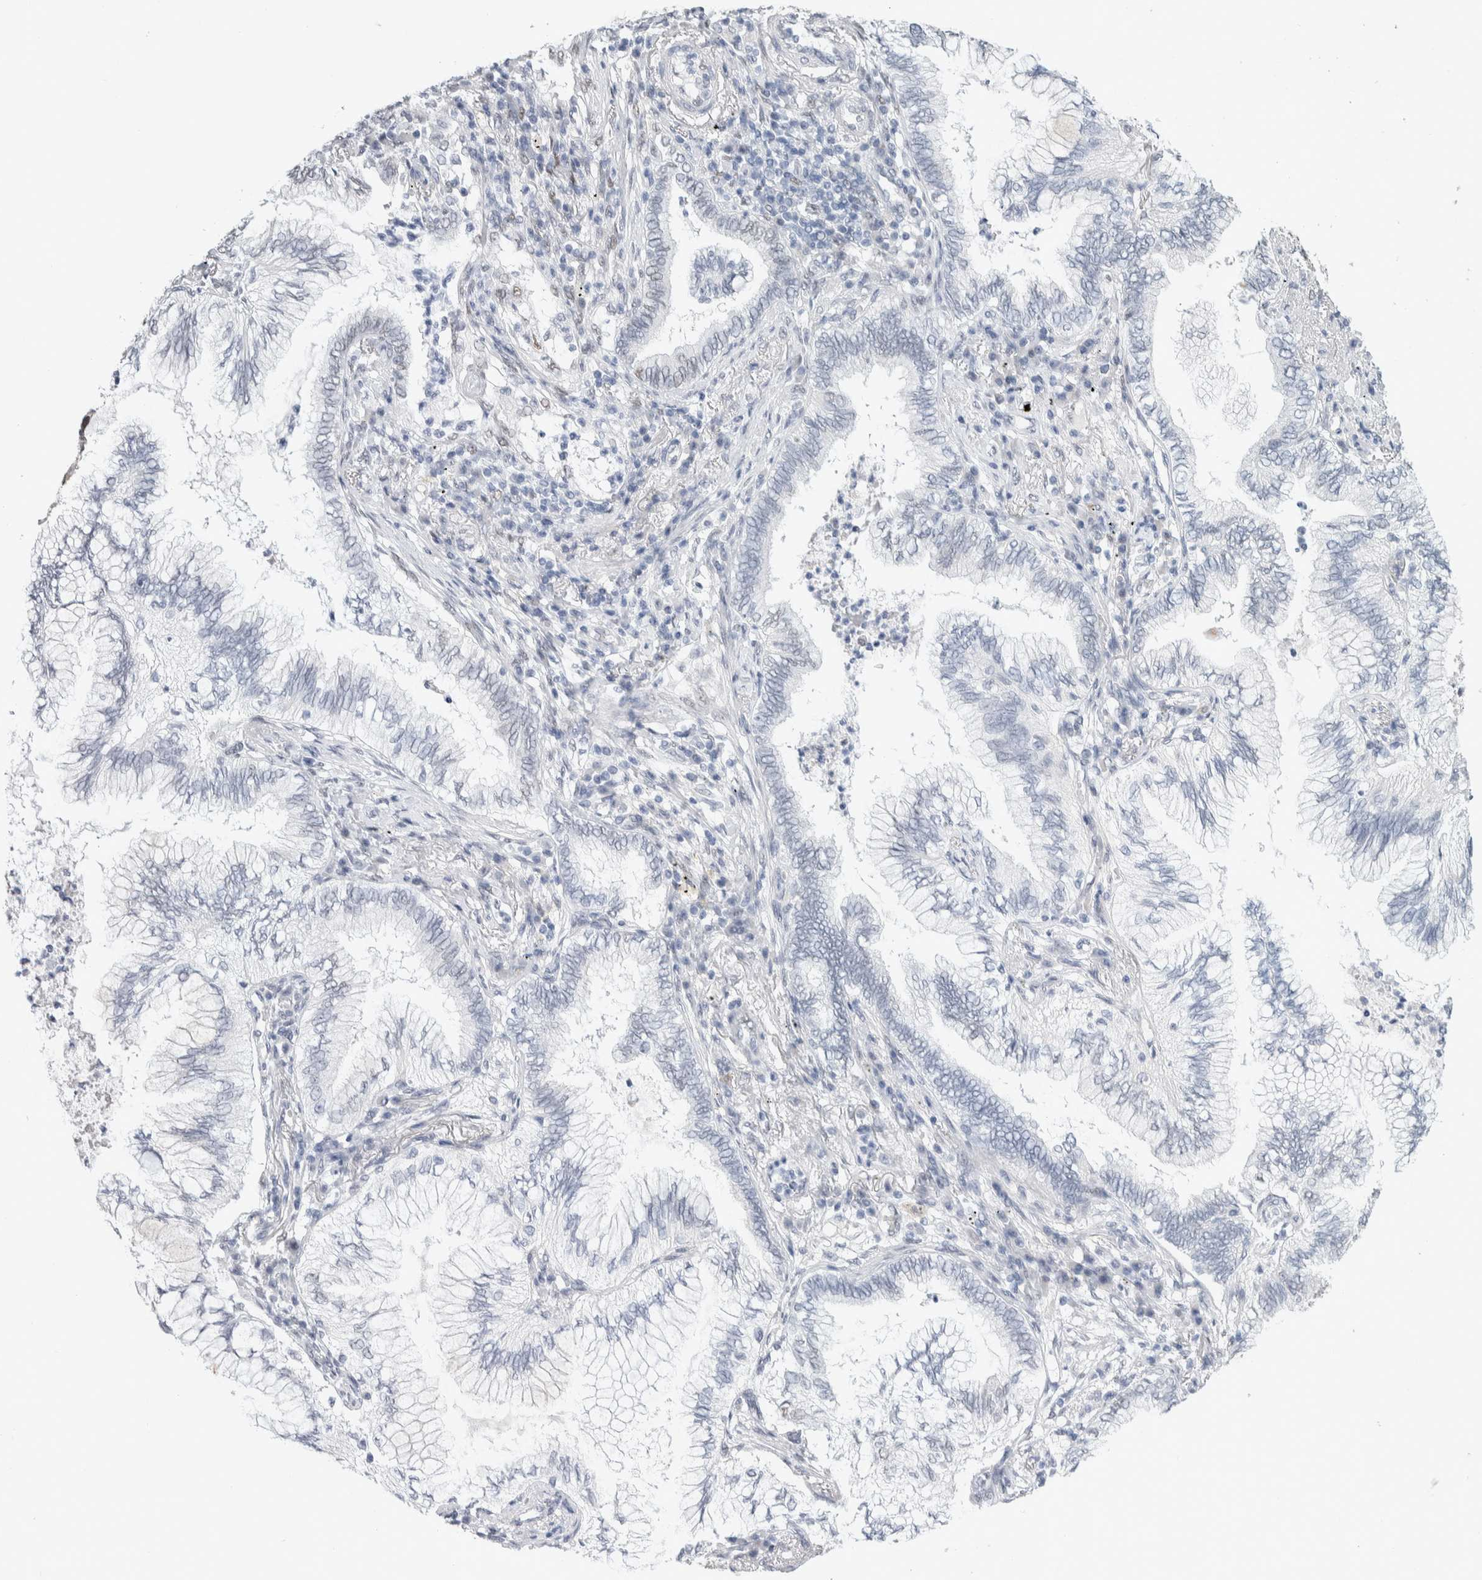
{"staining": {"intensity": "negative", "quantity": "none", "location": "none"}, "tissue": "lung cancer", "cell_type": "Tumor cells", "image_type": "cancer", "snomed": [{"axis": "morphology", "description": "Normal tissue, NOS"}, {"axis": "morphology", "description": "Adenocarcinoma, NOS"}, {"axis": "topography", "description": "Bronchus"}, {"axis": "topography", "description": "Lung"}], "caption": "Immunohistochemistry (IHC) image of human lung cancer stained for a protein (brown), which exhibits no expression in tumor cells.", "gene": "PRMT1", "patient": {"sex": "female", "age": 70}}